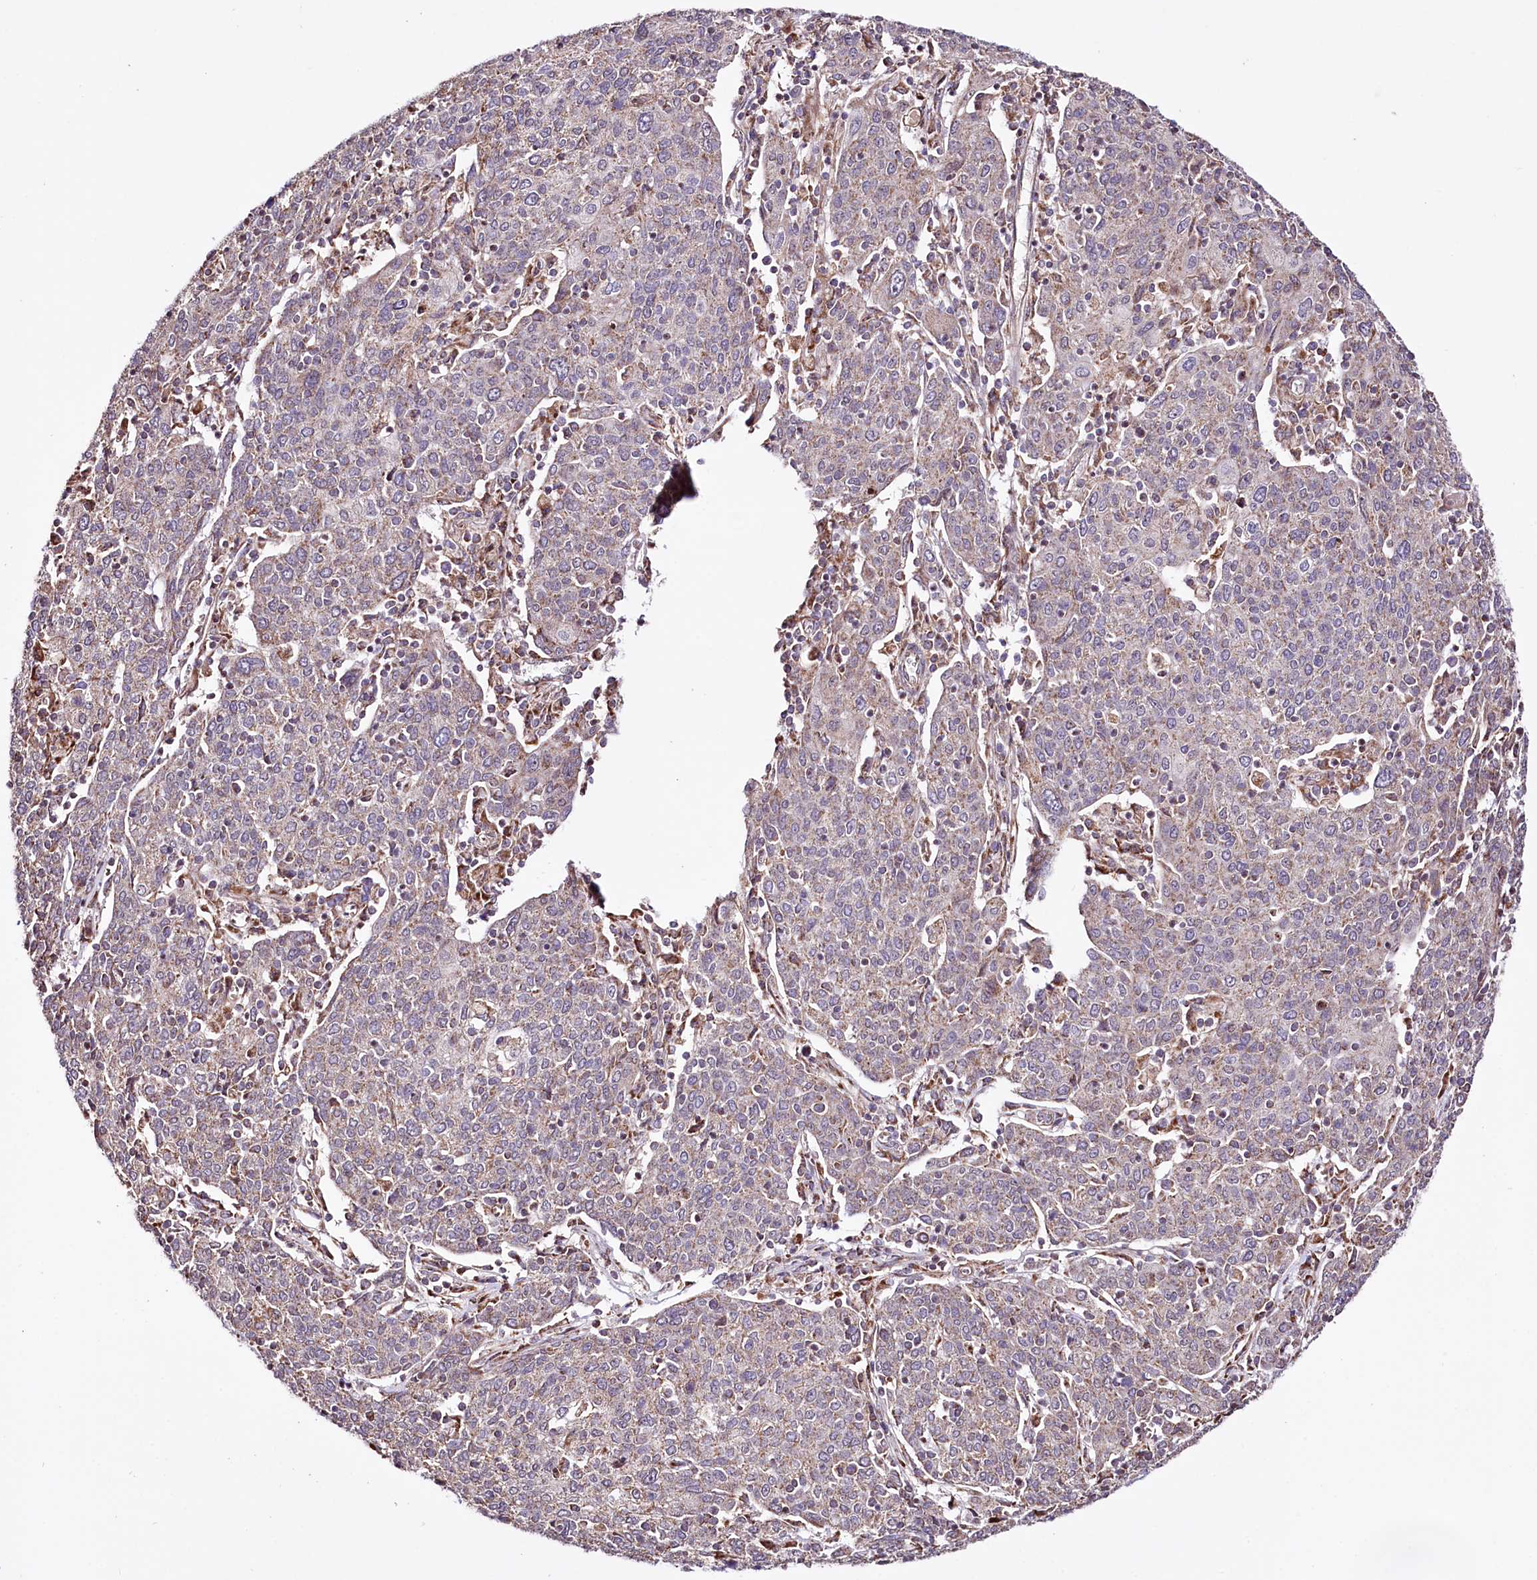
{"staining": {"intensity": "weak", "quantity": "25%-75%", "location": "cytoplasmic/membranous"}, "tissue": "cervical cancer", "cell_type": "Tumor cells", "image_type": "cancer", "snomed": [{"axis": "morphology", "description": "Squamous cell carcinoma, NOS"}, {"axis": "topography", "description": "Cervix"}], "caption": "A histopathology image showing weak cytoplasmic/membranous expression in about 25%-75% of tumor cells in cervical cancer, as visualized by brown immunohistochemical staining.", "gene": "ST7", "patient": {"sex": "female", "age": 67}}